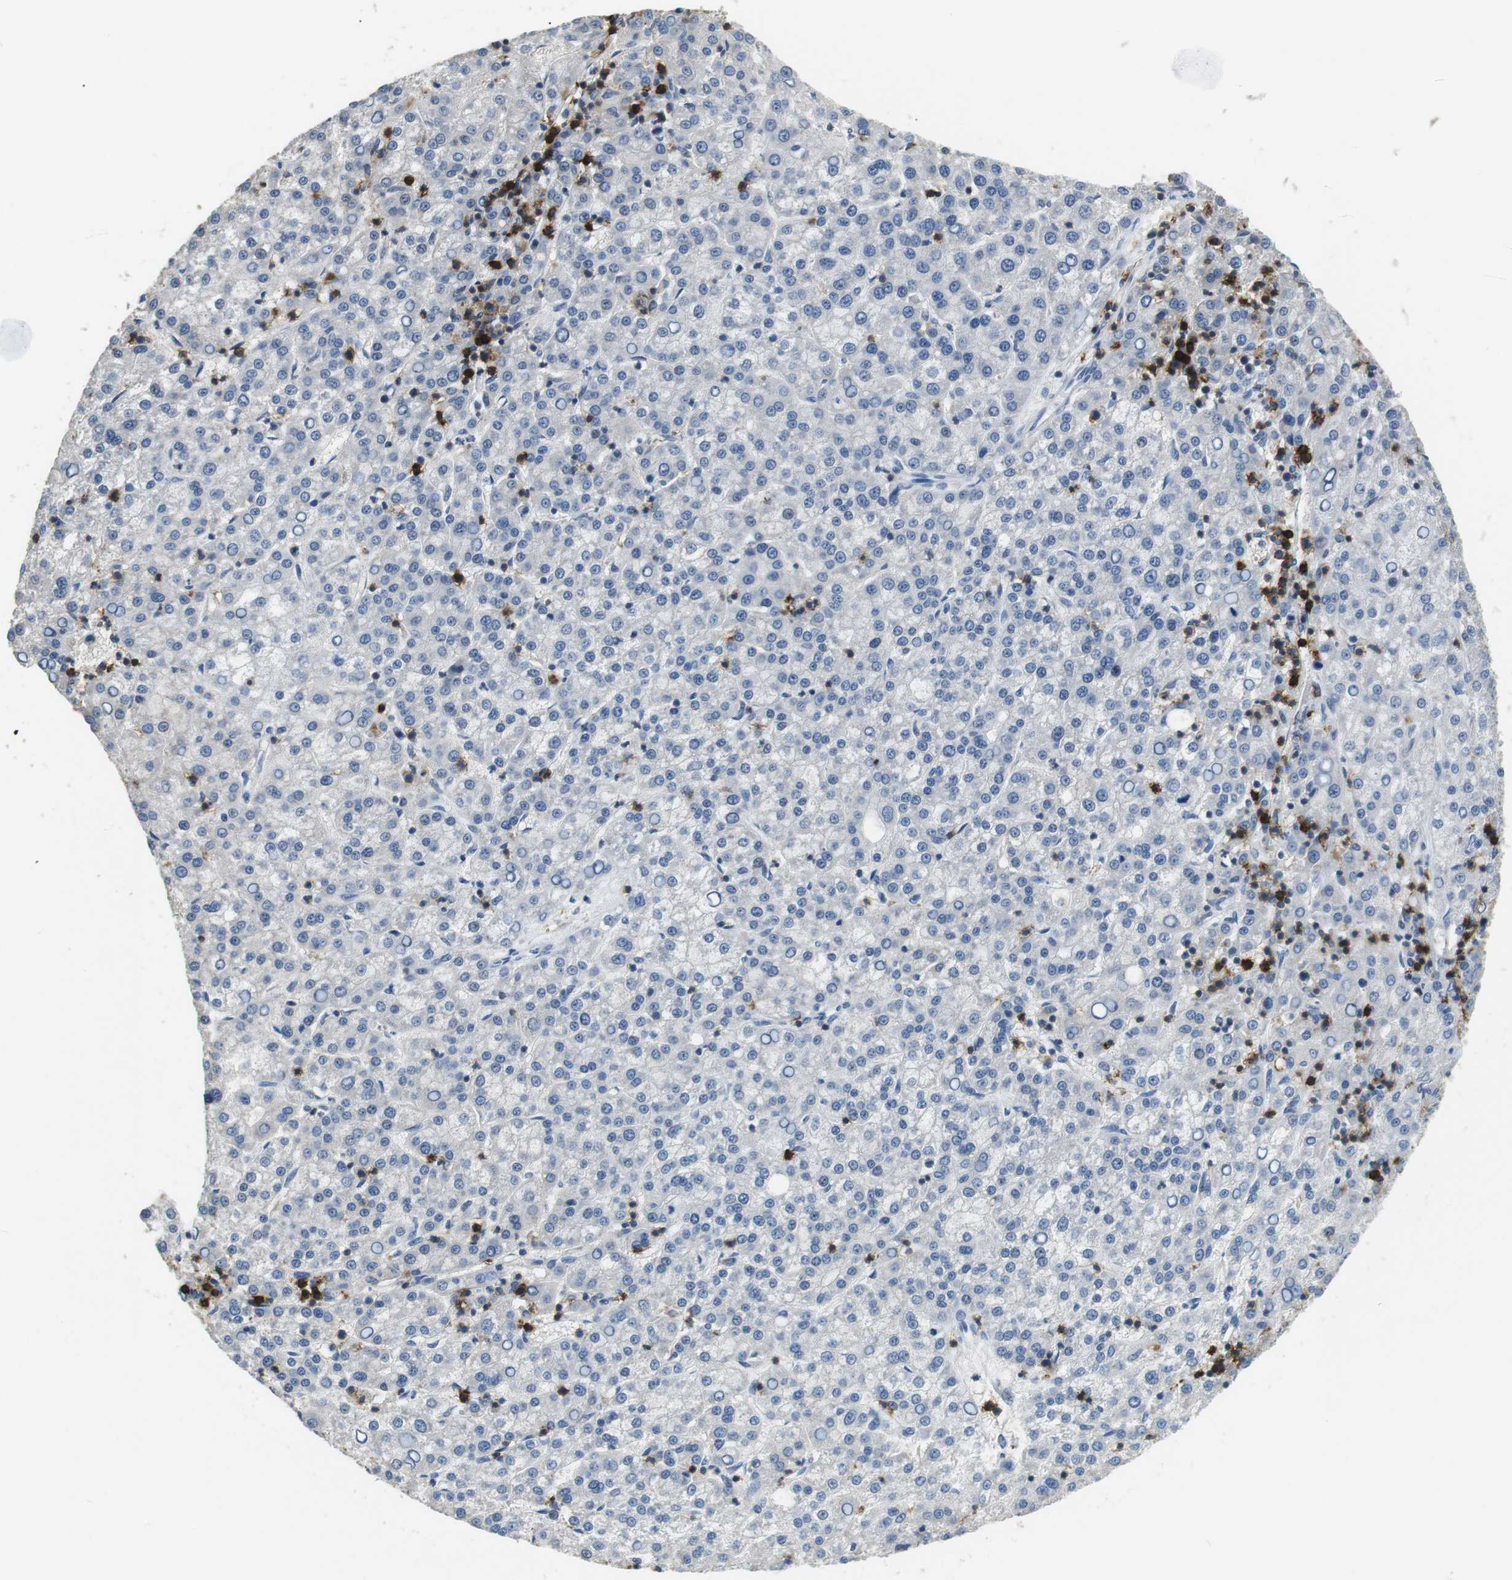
{"staining": {"intensity": "negative", "quantity": "none", "location": "none"}, "tissue": "liver cancer", "cell_type": "Tumor cells", "image_type": "cancer", "snomed": [{"axis": "morphology", "description": "Carcinoma, Hepatocellular, NOS"}, {"axis": "topography", "description": "Liver"}], "caption": "High magnification brightfield microscopy of hepatocellular carcinoma (liver) stained with DAB (brown) and counterstained with hematoxylin (blue): tumor cells show no significant expression. The staining is performed using DAB (3,3'-diaminobenzidine) brown chromogen with nuclei counter-stained in using hematoxylin.", "gene": "CD6", "patient": {"sex": "female", "age": 58}}